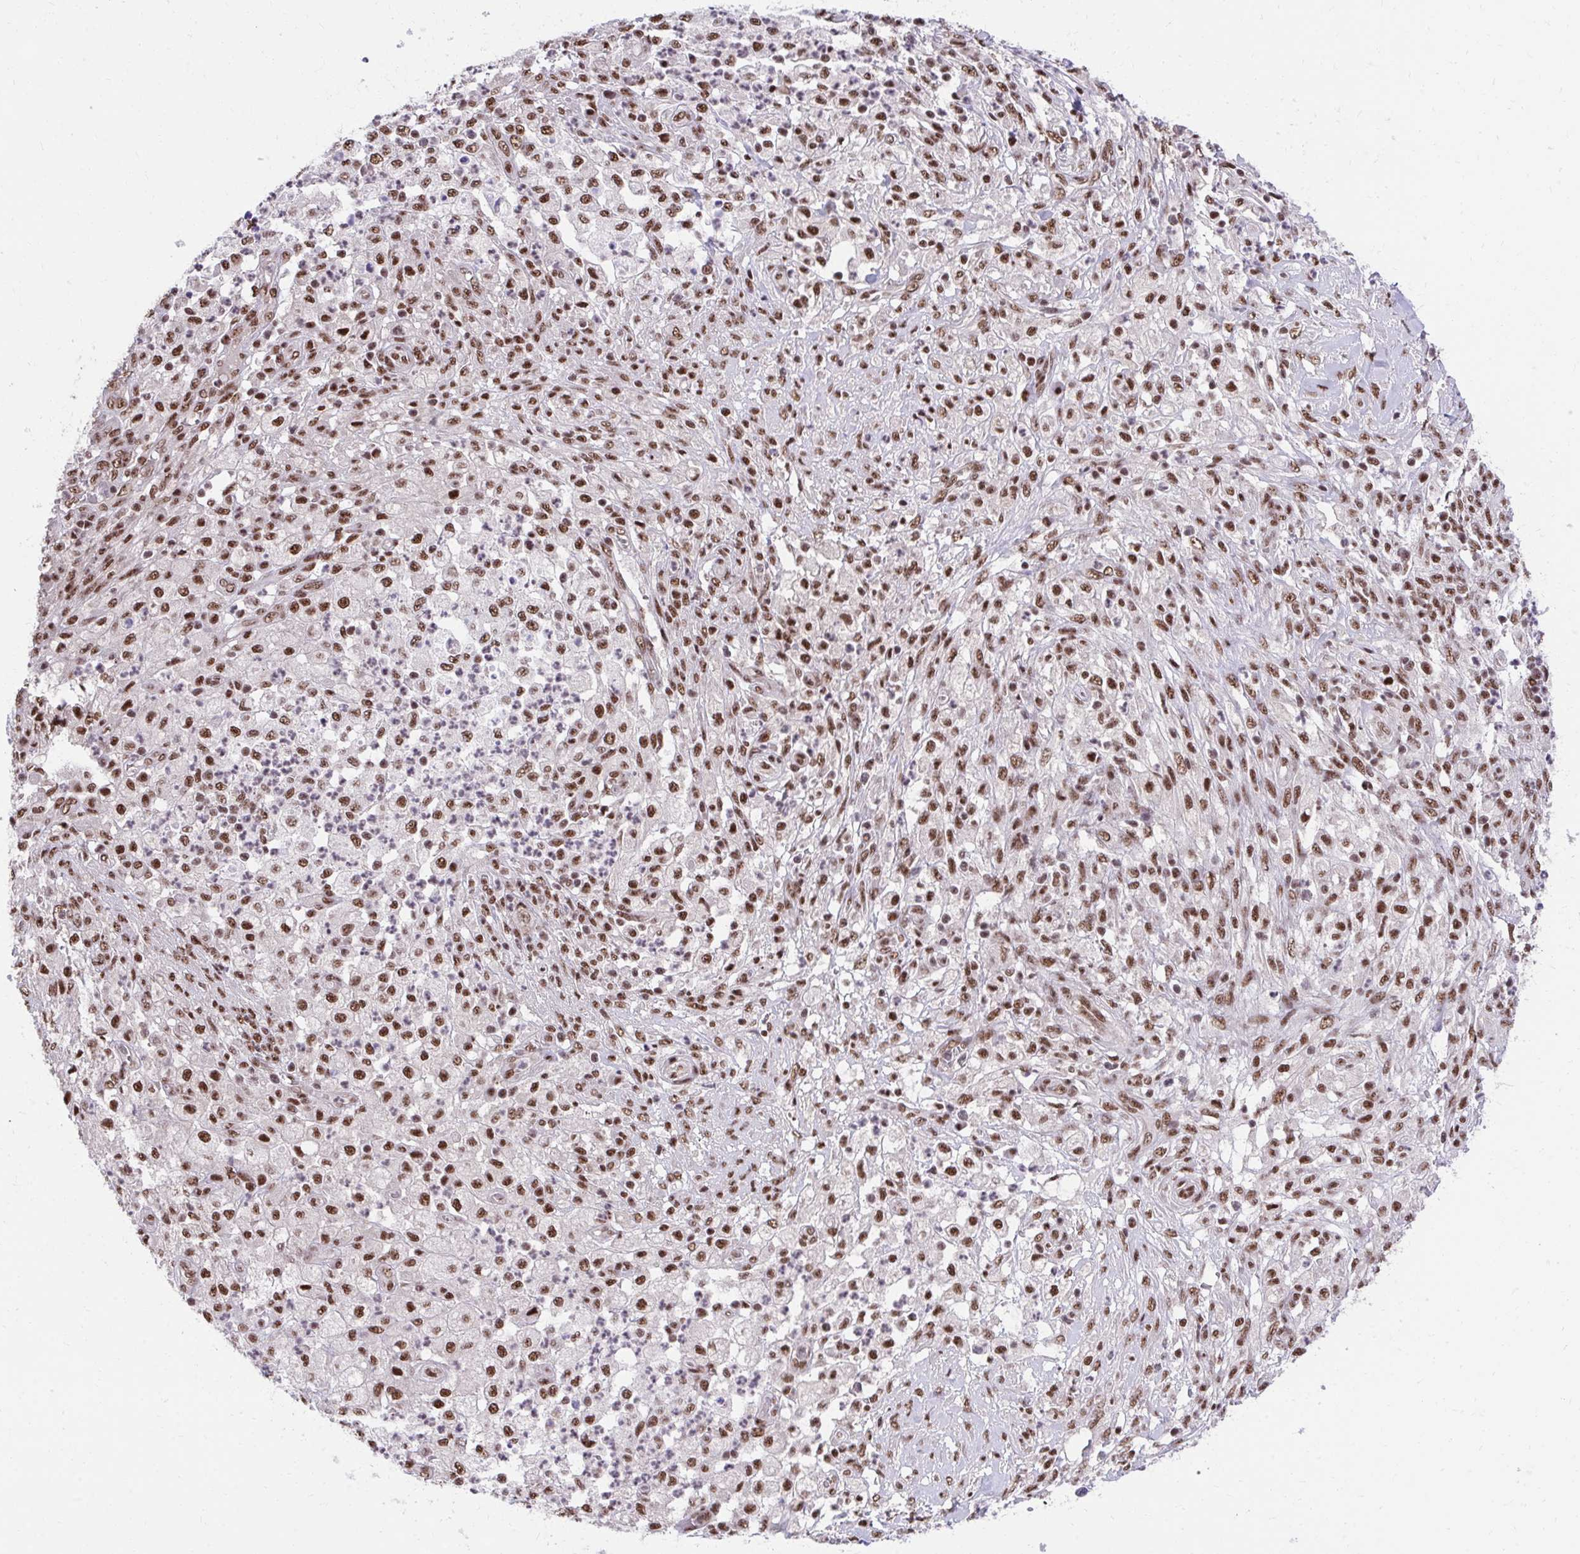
{"staining": {"intensity": "moderate", "quantity": ">75%", "location": "nuclear"}, "tissue": "pancreatic cancer", "cell_type": "Tumor cells", "image_type": "cancer", "snomed": [{"axis": "morphology", "description": "Adenocarcinoma, NOS"}, {"axis": "topography", "description": "Pancreas"}], "caption": "Human pancreatic cancer stained for a protein (brown) demonstrates moderate nuclear positive positivity in approximately >75% of tumor cells.", "gene": "SYNE4", "patient": {"sex": "female", "age": 72}}